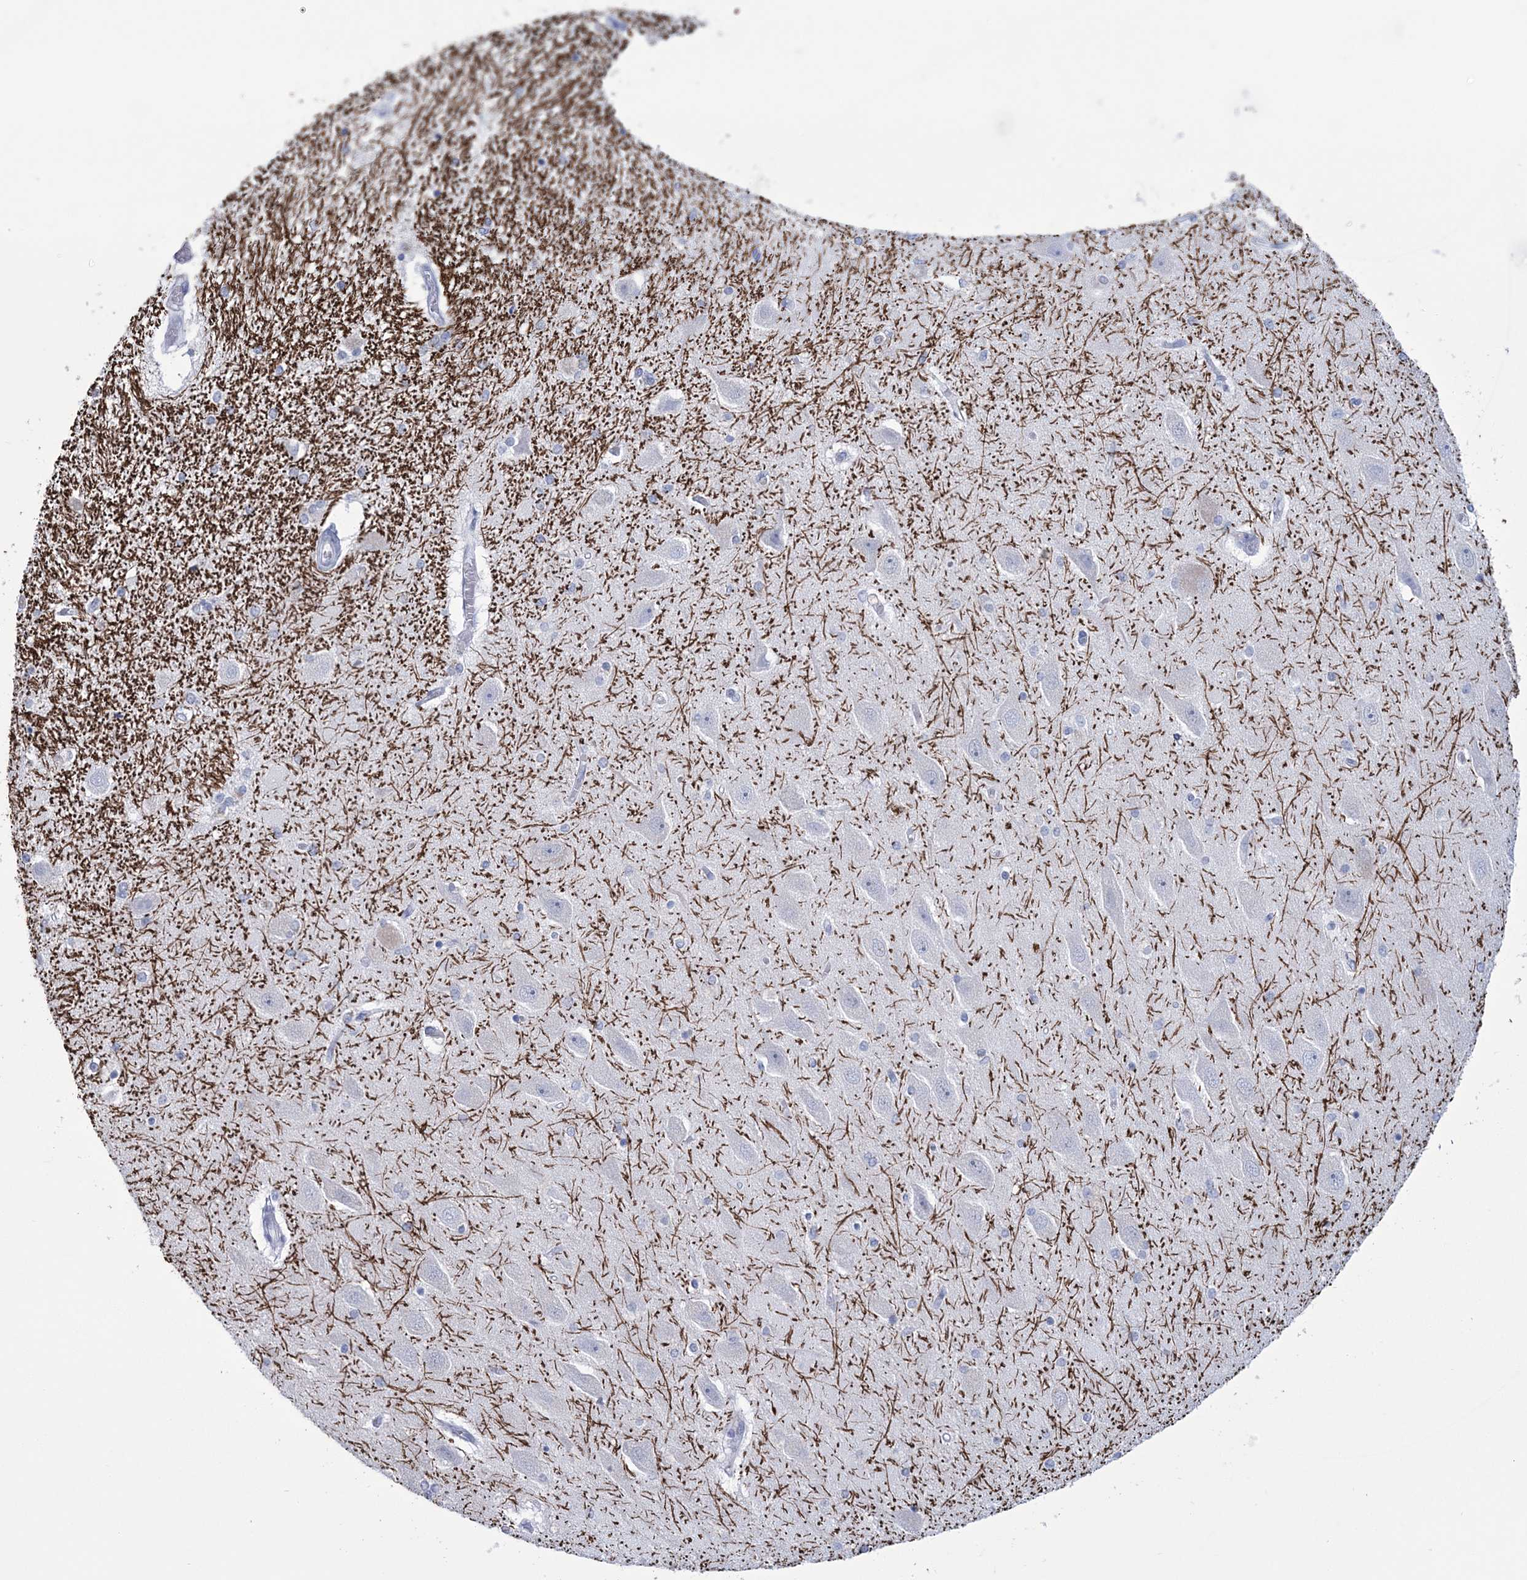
{"staining": {"intensity": "negative", "quantity": "none", "location": "none"}, "tissue": "hippocampus", "cell_type": "Glial cells", "image_type": "normal", "snomed": [{"axis": "morphology", "description": "Normal tissue, NOS"}, {"axis": "topography", "description": "Hippocampus"}], "caption": "Hippocampus was stained to show a protein in brown. There is no significant staining in glial cells.", "gene": "DPCD", "patient": {"sex": "female", "age": 54}}